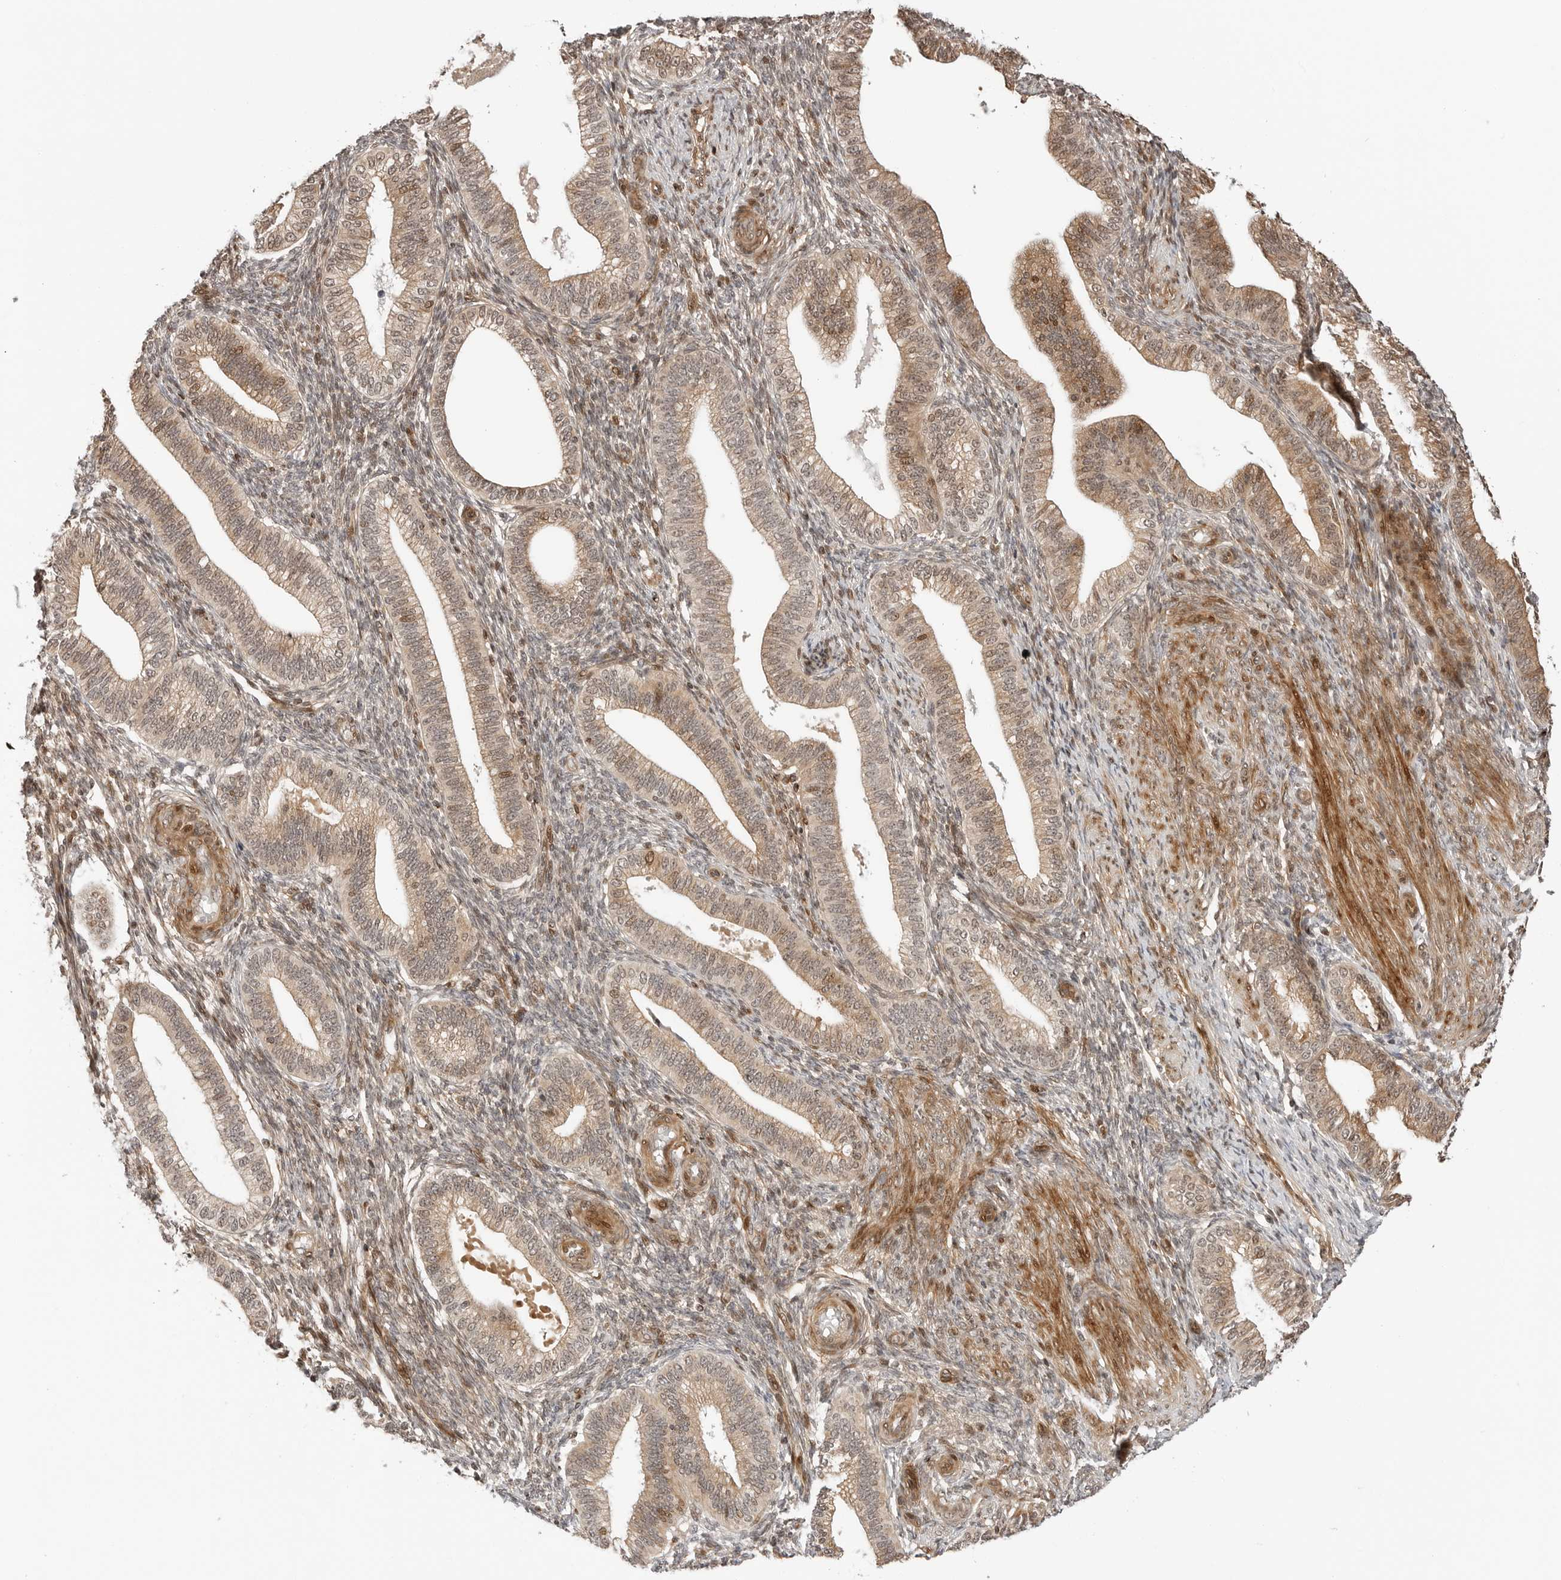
{"staining": {"intensity": "weak", "quantity": "25%-75%", "location": "nuclear"}, "tissue": "endometrium", "cell_type": "Cells in endometrial stroma", "image_type": "normal", "snomed": [{"axis": "morphology", "description": "Normal tissue, NOS"}, {"axis": "topography", "description": "Endometrium"}], "caption": "An immunohistochemistry histopathology image of benign tissue is shown. Protein staining in brown highlights weak nuclear positivity in endometrium within cells in endometrial stroma.", "gene": "GEM", "patient": {"sex": "female", "age": 39}}